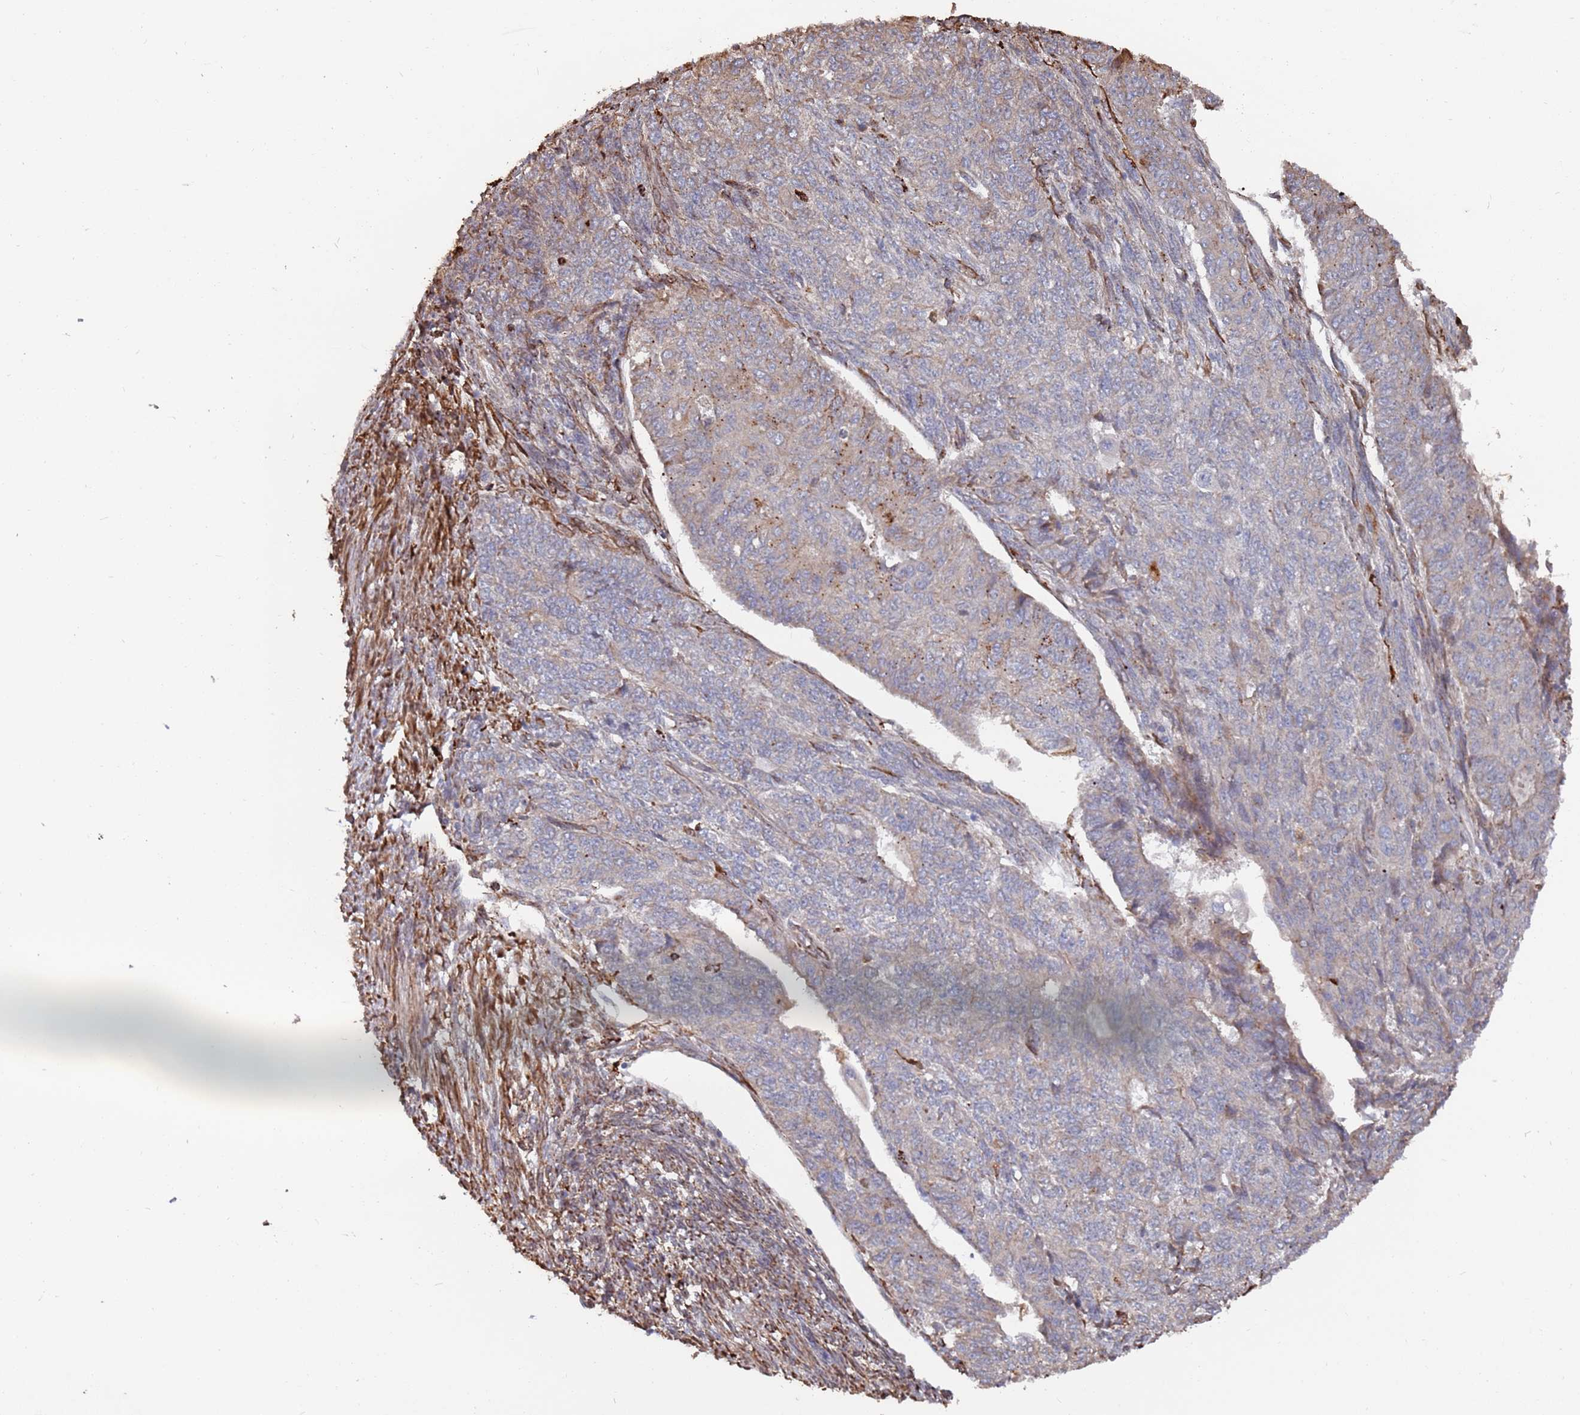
{"staining": {"intensity": "moderate", "quantity": "<25%", "location": "cytoplasmic/membranous"}, "tissue": "endometrial cancer", "cell_type": "Tumor cells", "image_type": "cancer", "snomed": [{"axis": "morphology", "description": "Adenocarcinoma, NOS"}, {"axis": "topography", "description": "Endometrium"}], "caption": "Tumor cells show low levels of moderate cytoplasmic/membranous positivity in approximately <25% of cells in human endometrial cancer (adenocarcinoma).", "gene": "LACC1", "patient": {"sex": "female", "age": 32}}